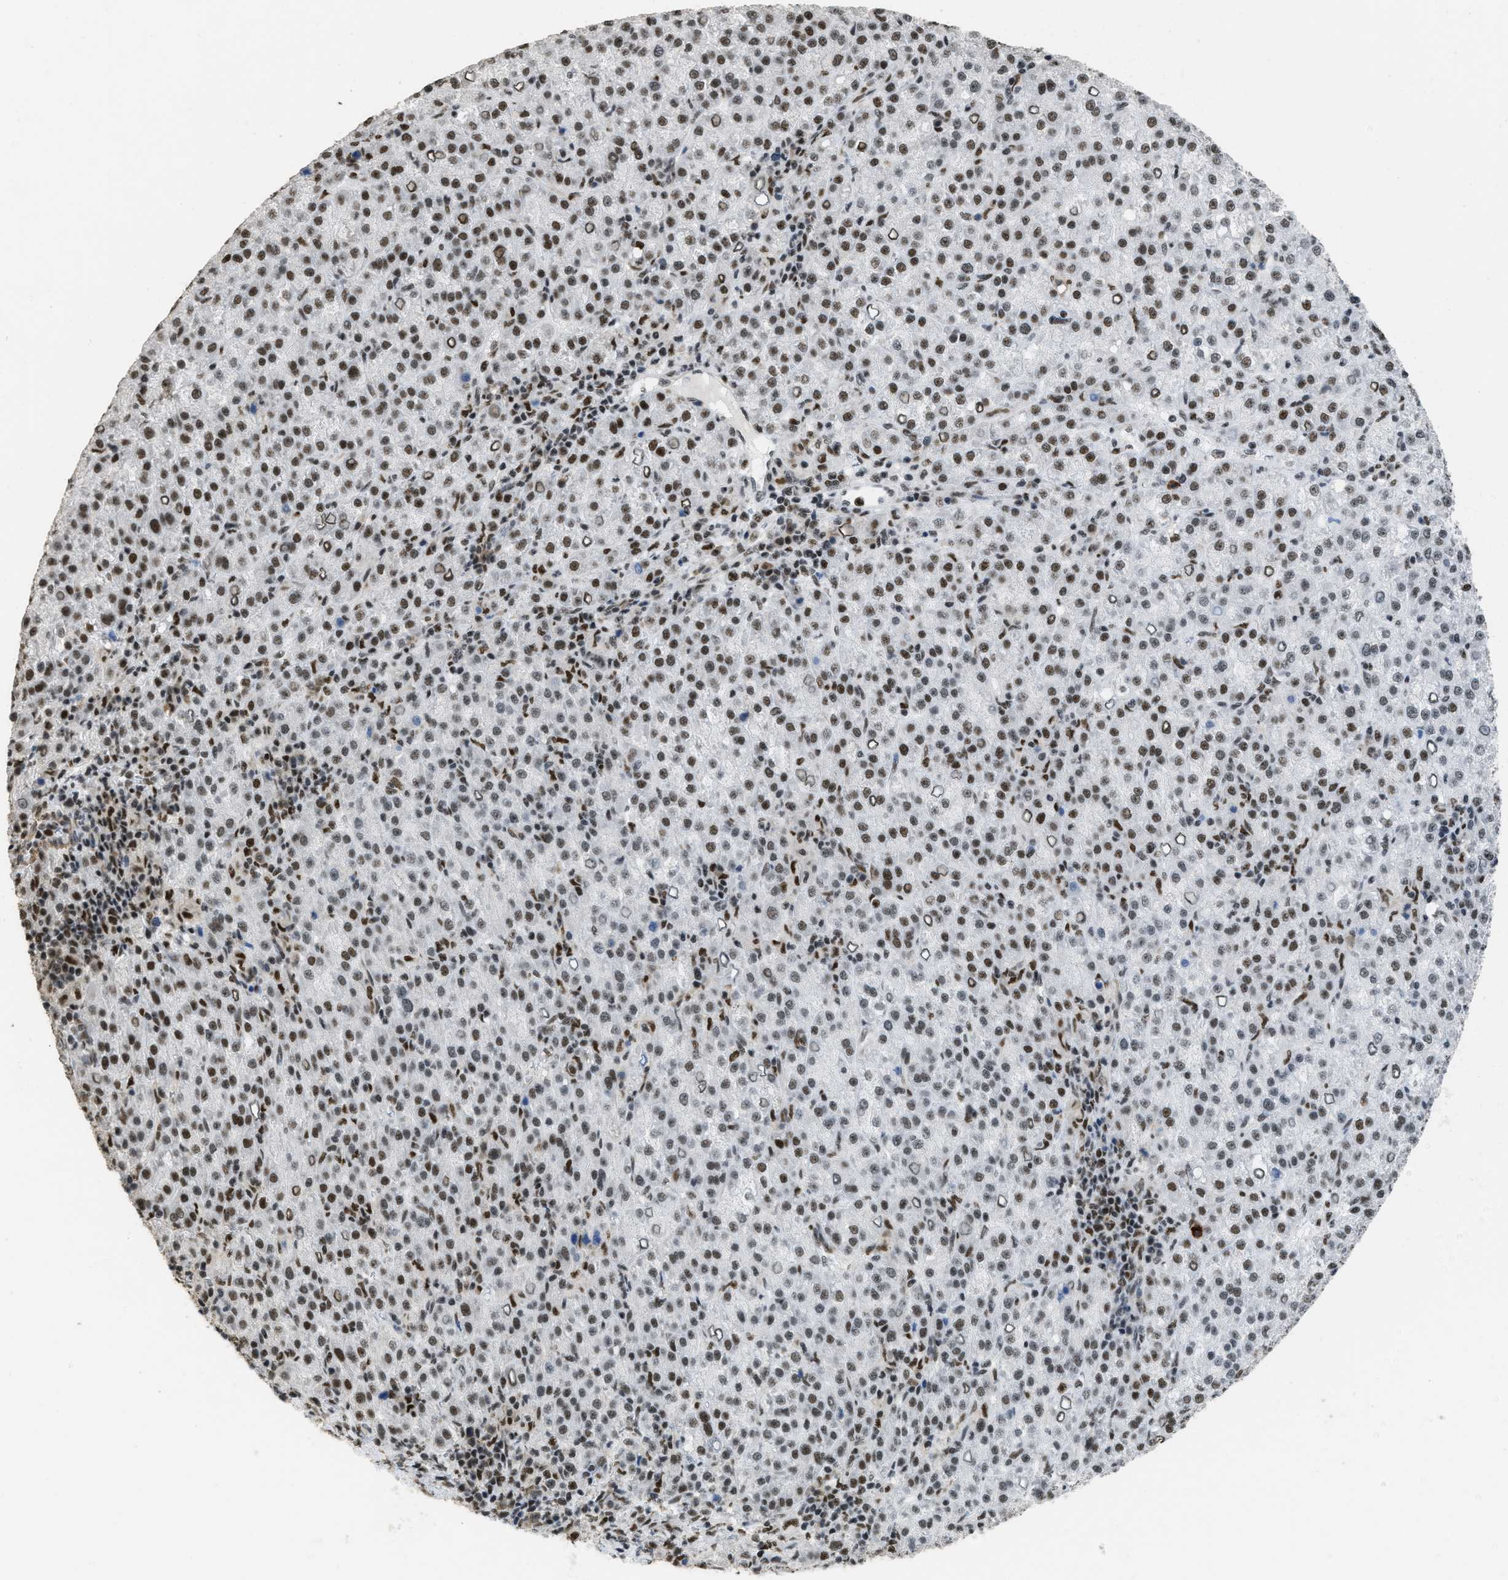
{"staining": {"intensity": "moderate", "quantity": ">75%", "location": "nuclear"}, "tissue": "liver cancer", "cell_type": "Tumor cells", "image_type": "cancer", "snomed": [{"axis": "morphology", "description": "Carcinoma, Hepatocellular, NOS"}, {"axis": "topography", "description": "Liver"}], "caption": "Hepatocellular carcinoma (liver) stained with immunohistochemistry reveals moderate nuclear staining in approximately >75% of tumor cells. (IHC, brightfield microscopy, high magnification).", "gene": "SCAF4", "patient": {"sex": "female", "age": 58}}